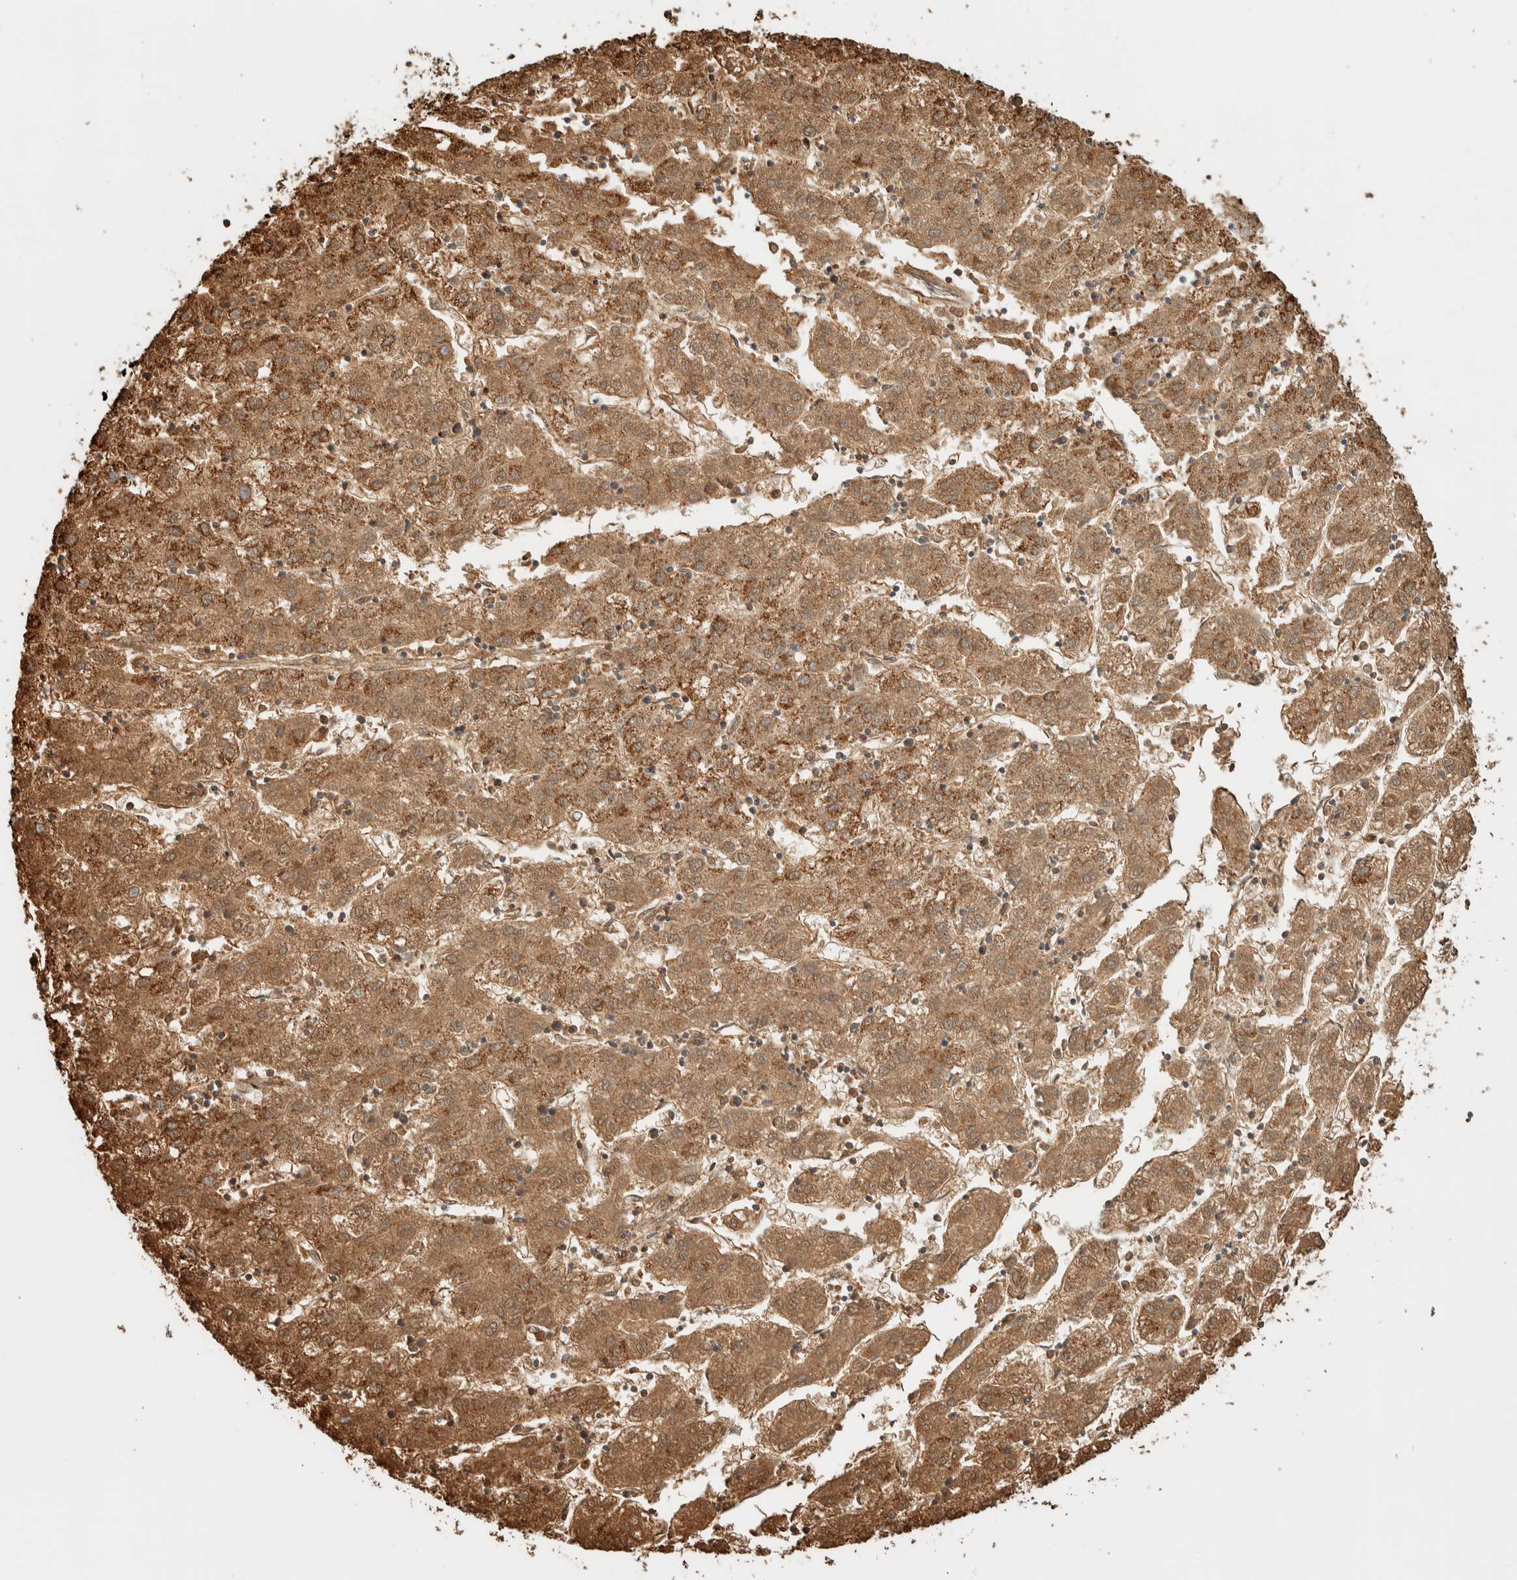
{"staining": {"intensity": "moderate", "quantity": ">75%", "location": "cytoplasmic/membranous"}, "tissue": "liver cancer", "cell_type": "Tumor cells", "image_type": "cancer", "snomed": [{"axis": "morphology", "description": "Carcinoma, Hepatocellular, NOS"}, {"axis": "topography", "description": "Liver"}], "caption": "Liver cancer was stained to show a protein in brown. There is medium levels of moderate cytoplasmic/membranous positivity in approximately >75% of tumor cells.", "gene": "ZNF454", "patient": {"sex": "male", "age": 72}}